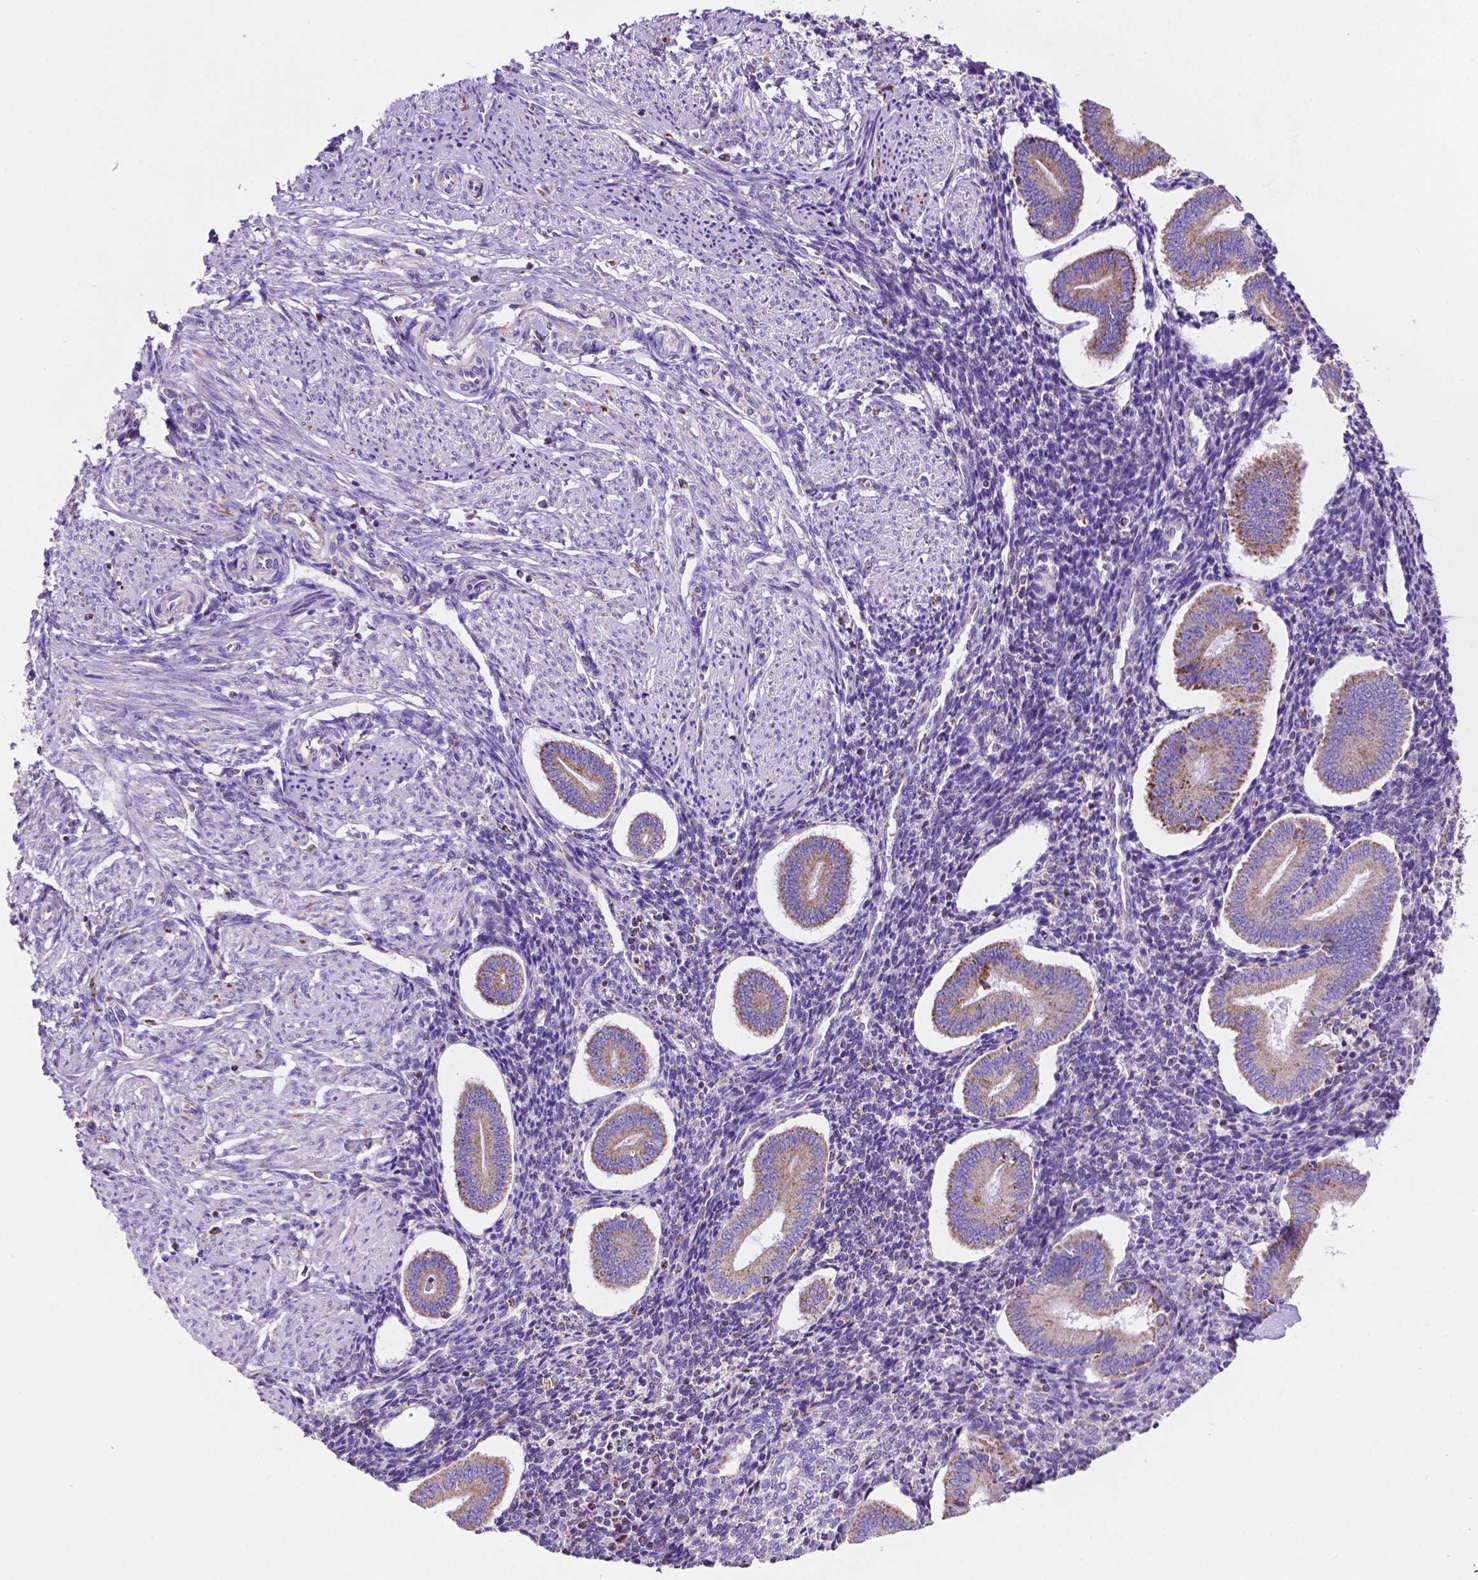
{"staining": {"intensity": "negative", "quantity": "none", "location": "none"}, "tissue": "endometrium", "cell_type": "Cells in endometrial stroma", "image_type": "normal", "snomed": [{"axis": "morphology", "description": "Normal tissue, NOS"}, {"axis": "topography", "description": "Endometrium"}], "caption": "DAB immunohistochemical staining of normal endometrium exhibits no significant positivity in cells in endometrial stroma.", "gene": "GDPD5", "patient": {"sex": "female", "age": 40}}